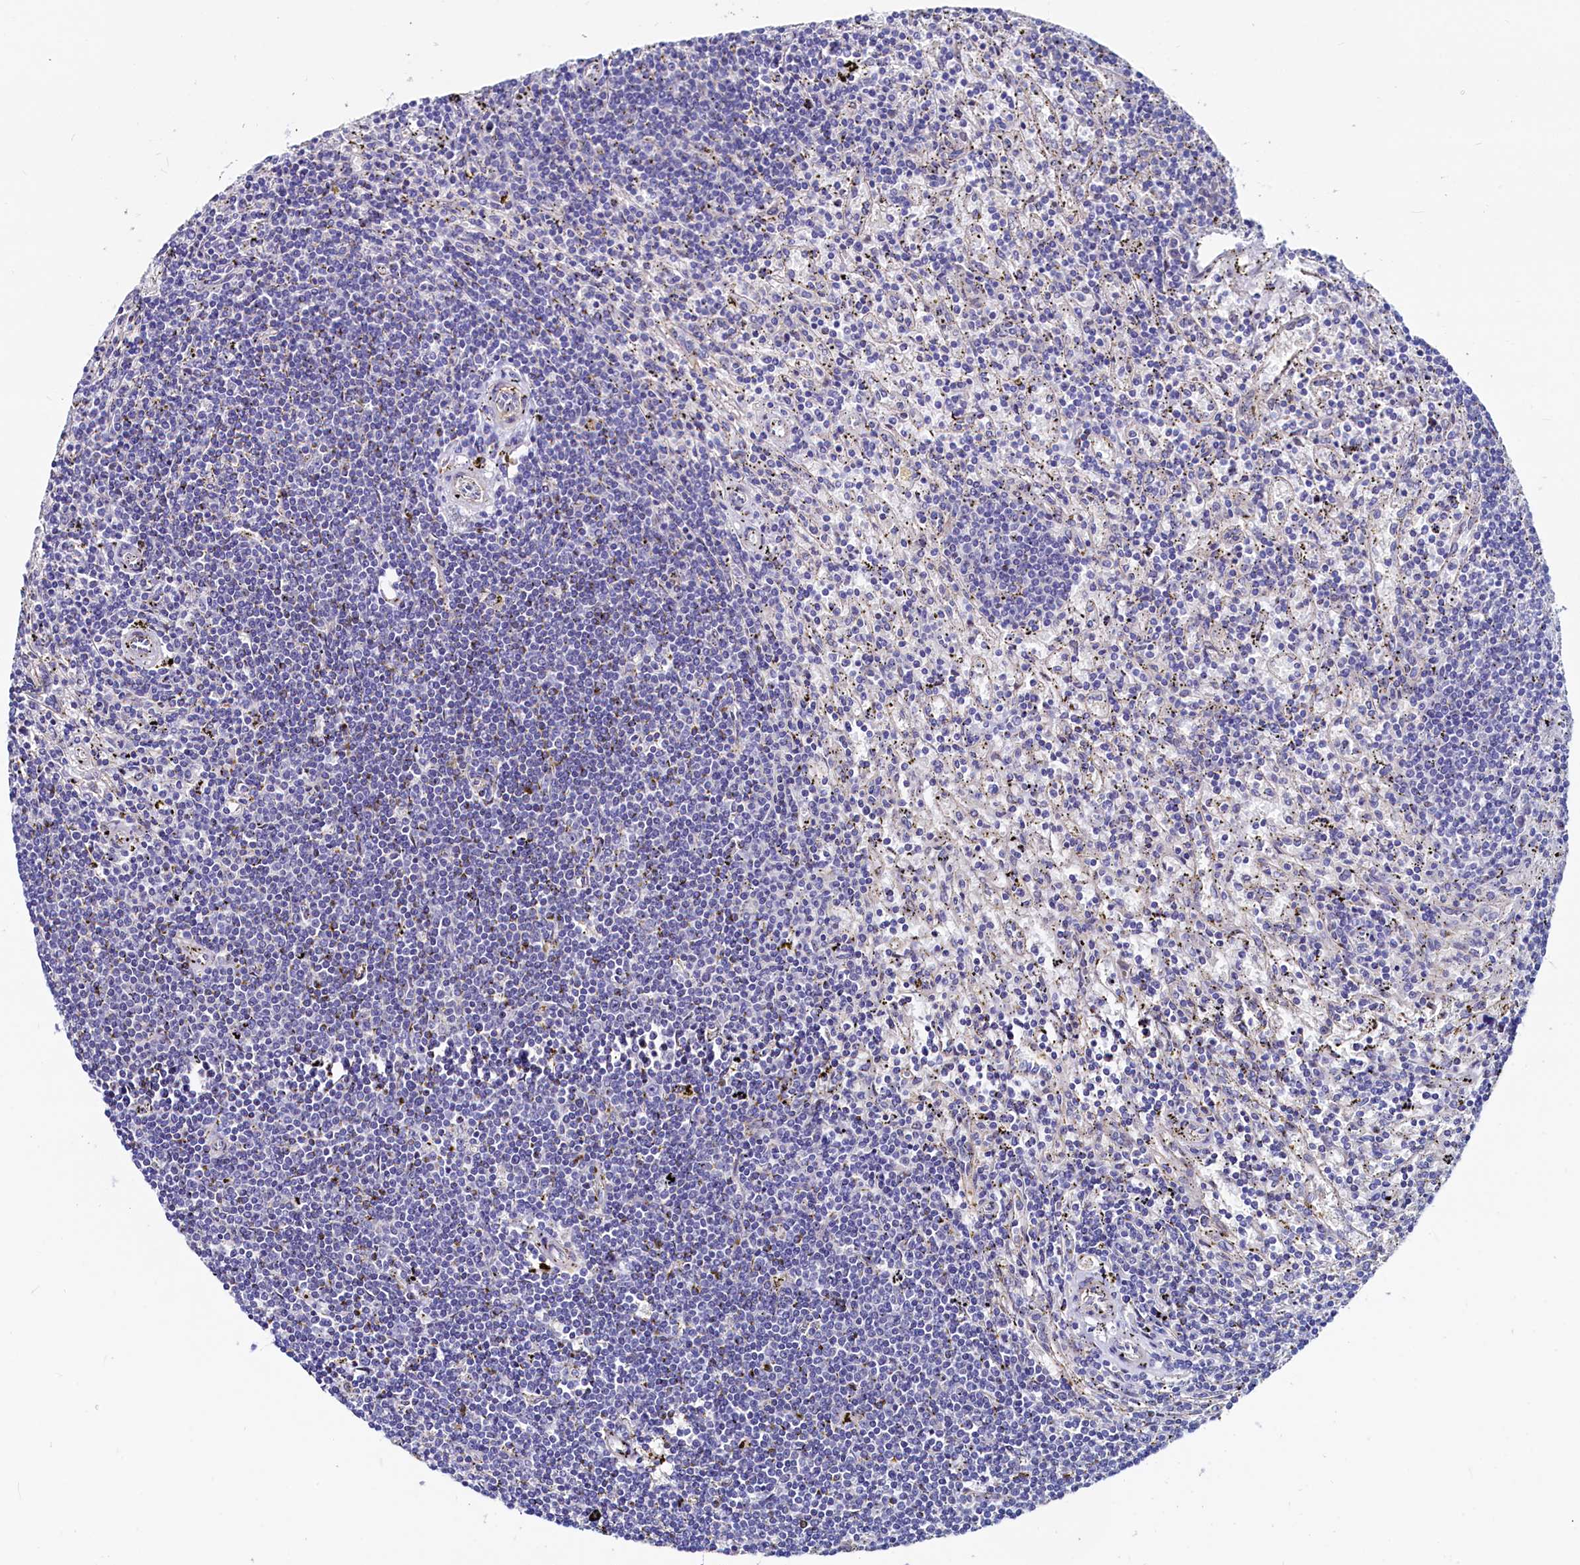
{"staining": {"intensity": "negative", "quantity": "none", "location": "none"}, "tissue": "lymphoma", "cell_type": "Tumor cells", "image_type": "cancer", "snomed": [{"axis": "morphology", "description": "Malignant lymphoma, non-Hodgkin's type, Low grade"}, {"axis": "topography", "description": "Spleen"}], "caption": "High power microscopy histopathology image of an IHC micrograph of lymphoma, revealing no significant expression in tumor cells.", "gene": "ASTE1", "patient": {"sex": "male", "age": 76}}